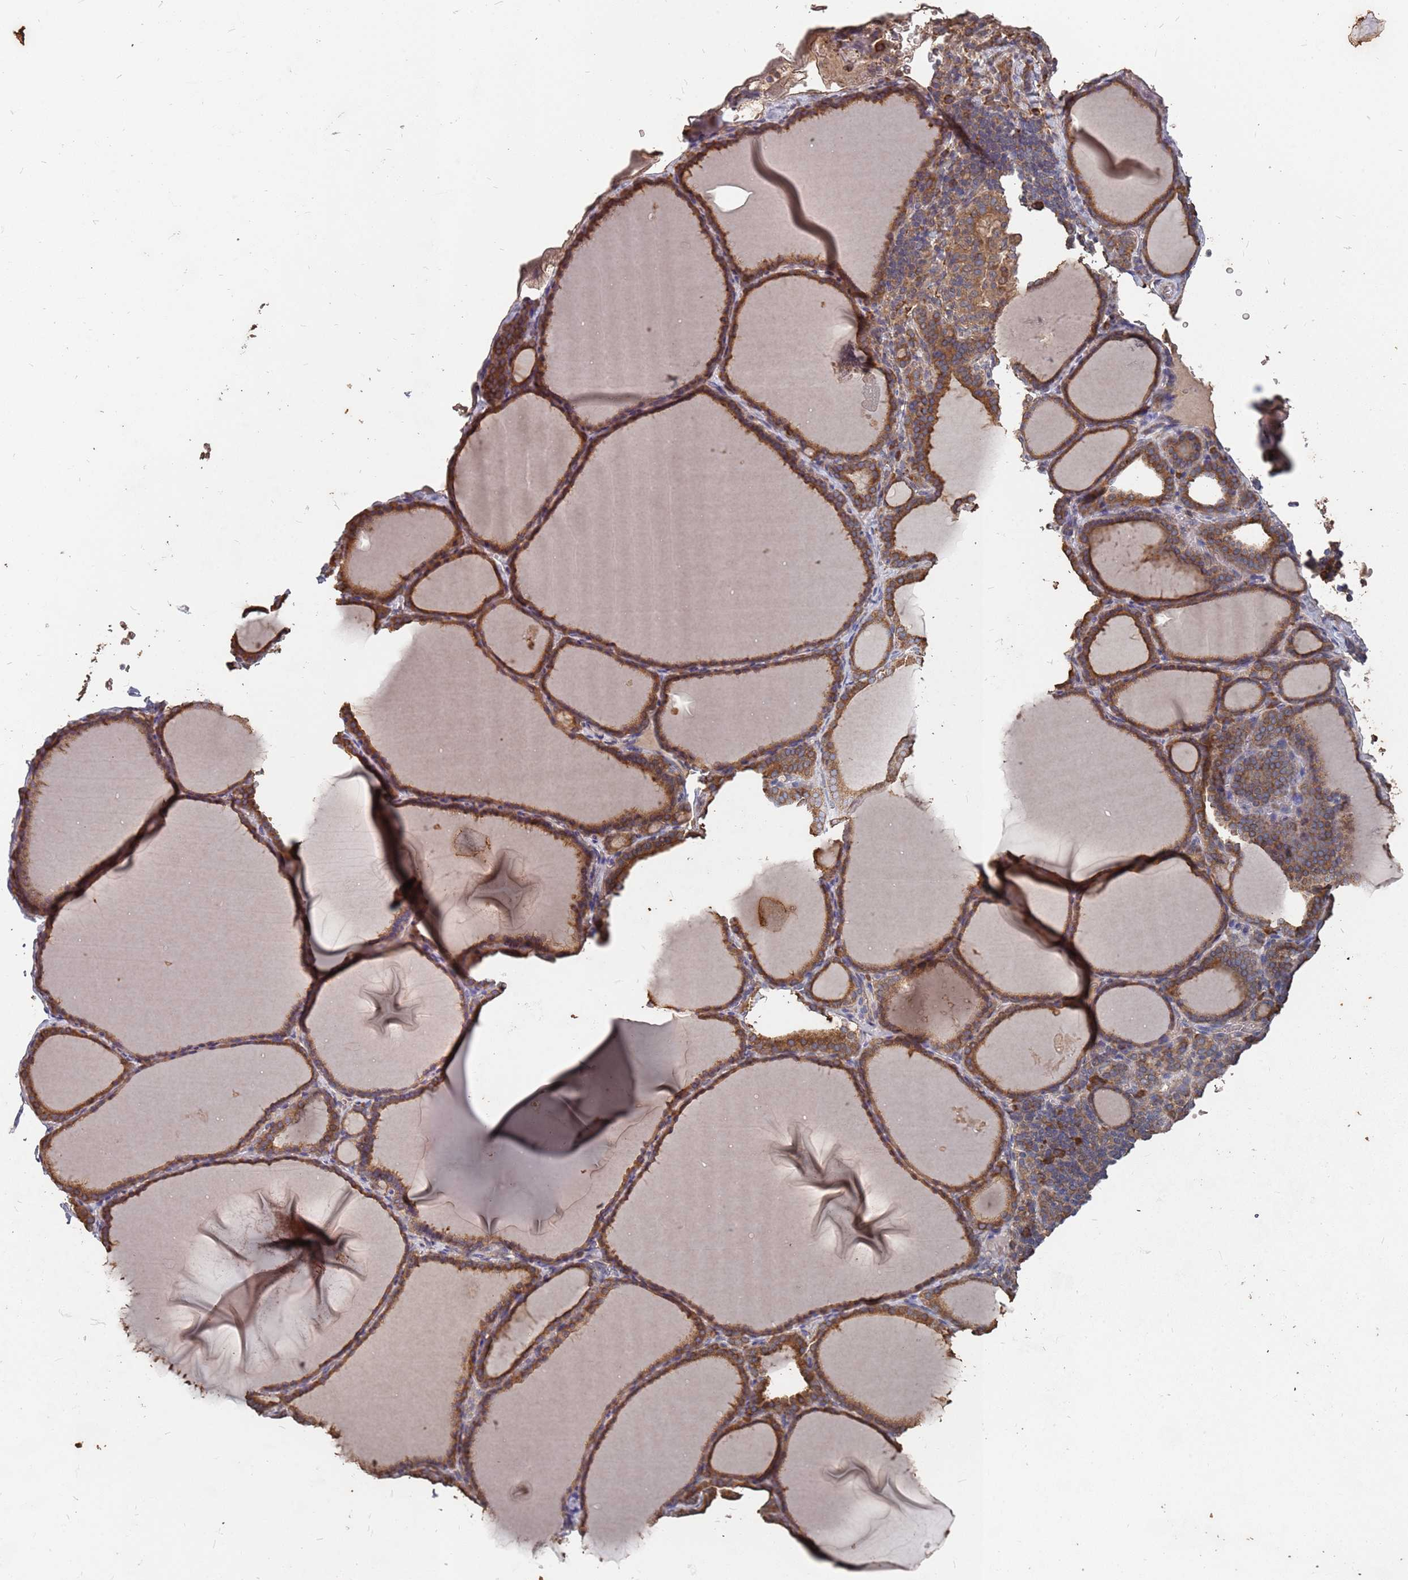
{"staining": {"intensity": "strong", "quantity": ">75%", "location": "cytoplasmic/membranous"}, "tissue": "thyroid gland", "cell_type": "Glandular cells", "image_type": "normal", "snomed": [{"axis": "morphology", "description": "Normal tissue, NOS"}, {"axis": "topography", "description": "Thyroid gland"}], "caption": "Immunohistochemical staining of normal human thyroid gland demonstrates strong cytoplasmic/membranous protein expression in about >75% of glandular cells.", "gene": "ATG5", "patient": {"sex": "female", "age": 39}}